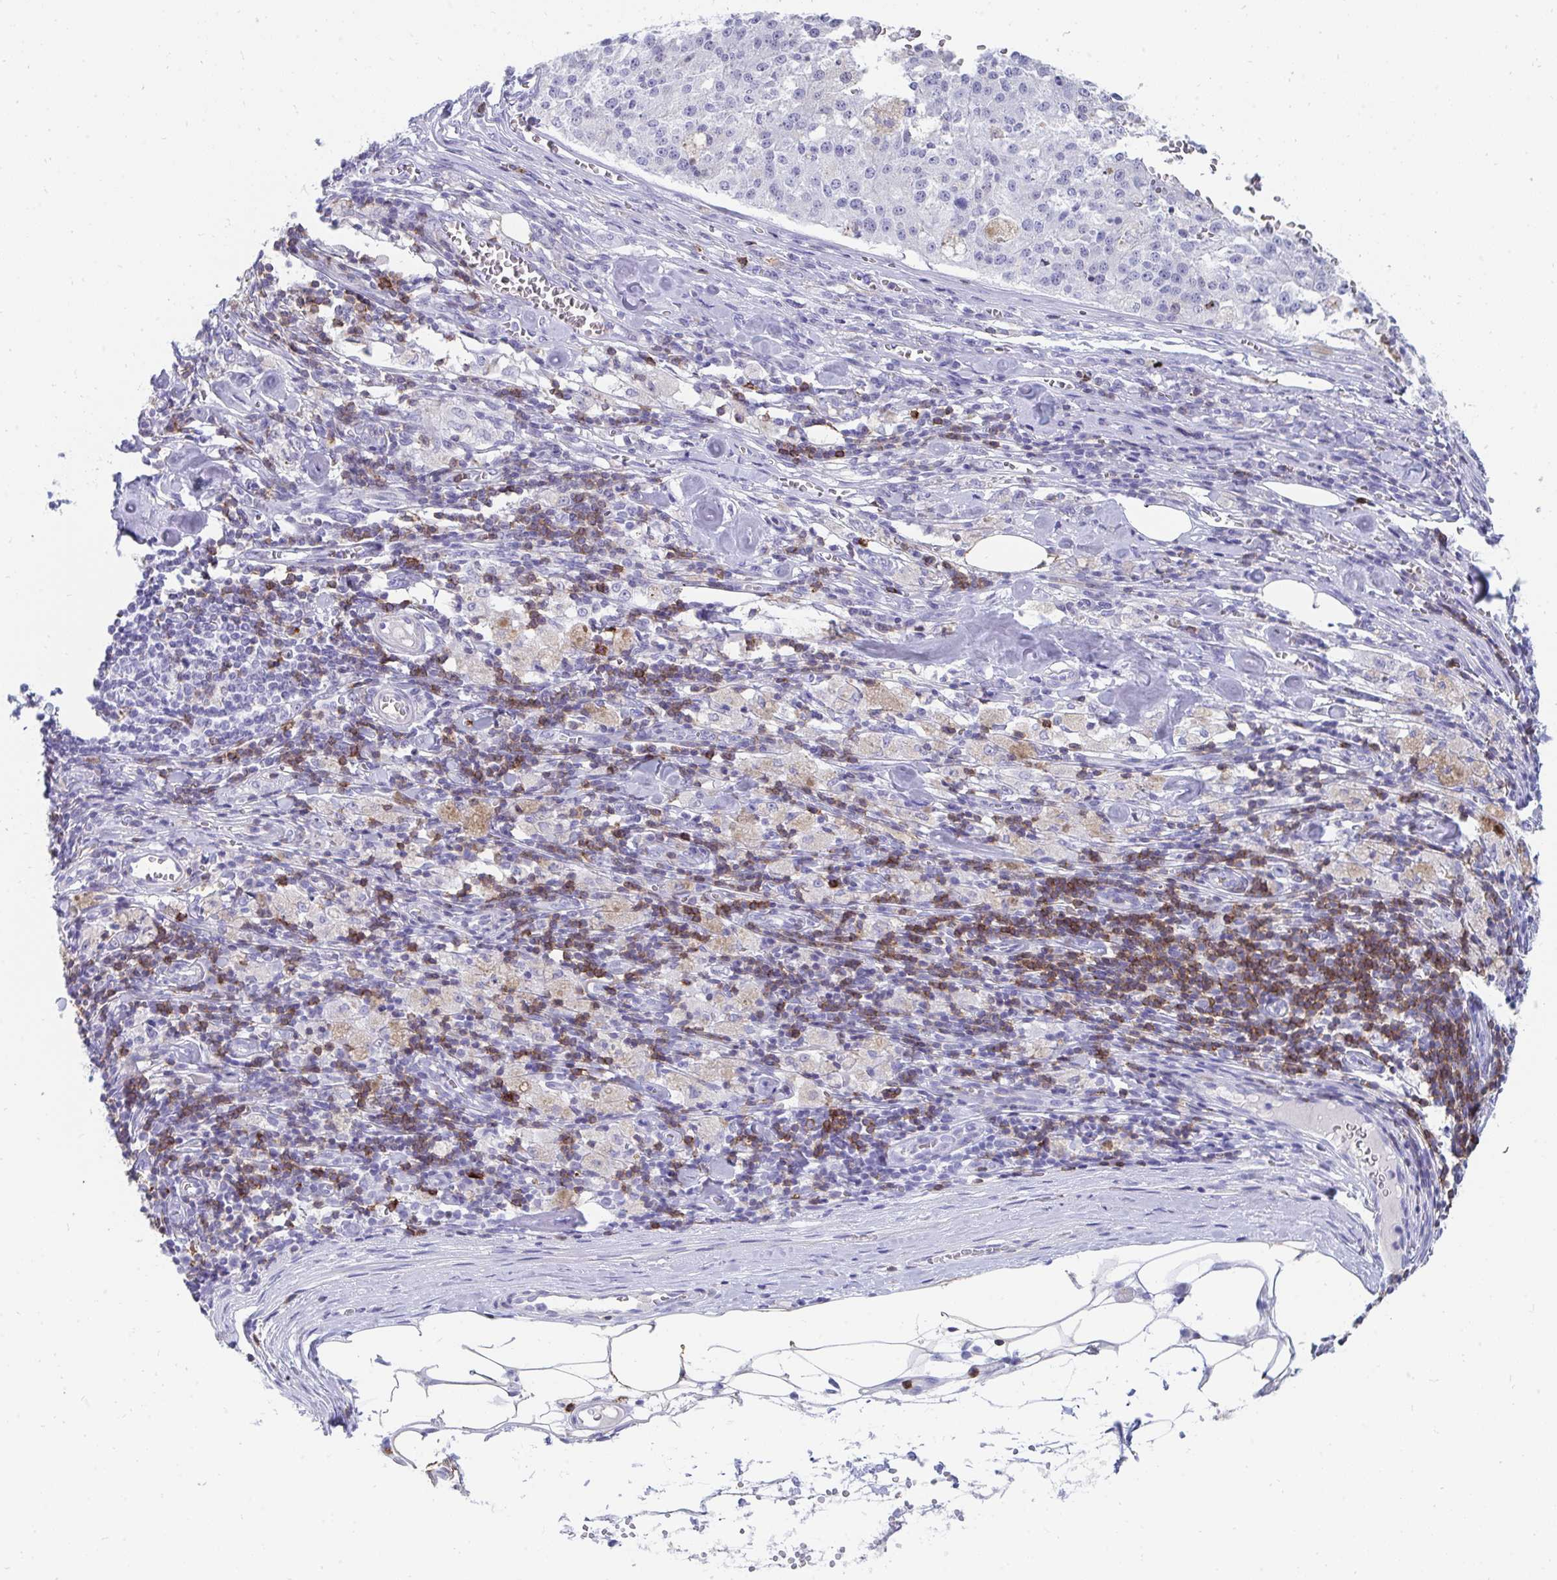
{"staining": {"intensity": "negative", "quantity": "none", "location": "none"}, "tissue": "melanoma", "cell_type": "Tumor cells", "image_type": "cancer", "snomed": [{"axis": "morphology", "description": "Malignant melanoma, Metastatic site"}, {"axis": "topography", "description": "Lymph node"}], "caption": "There is no significant positivity in tumor cells of melanoma.", "gene": "CD7", "patient": {"sex": "female", "age": 64}}